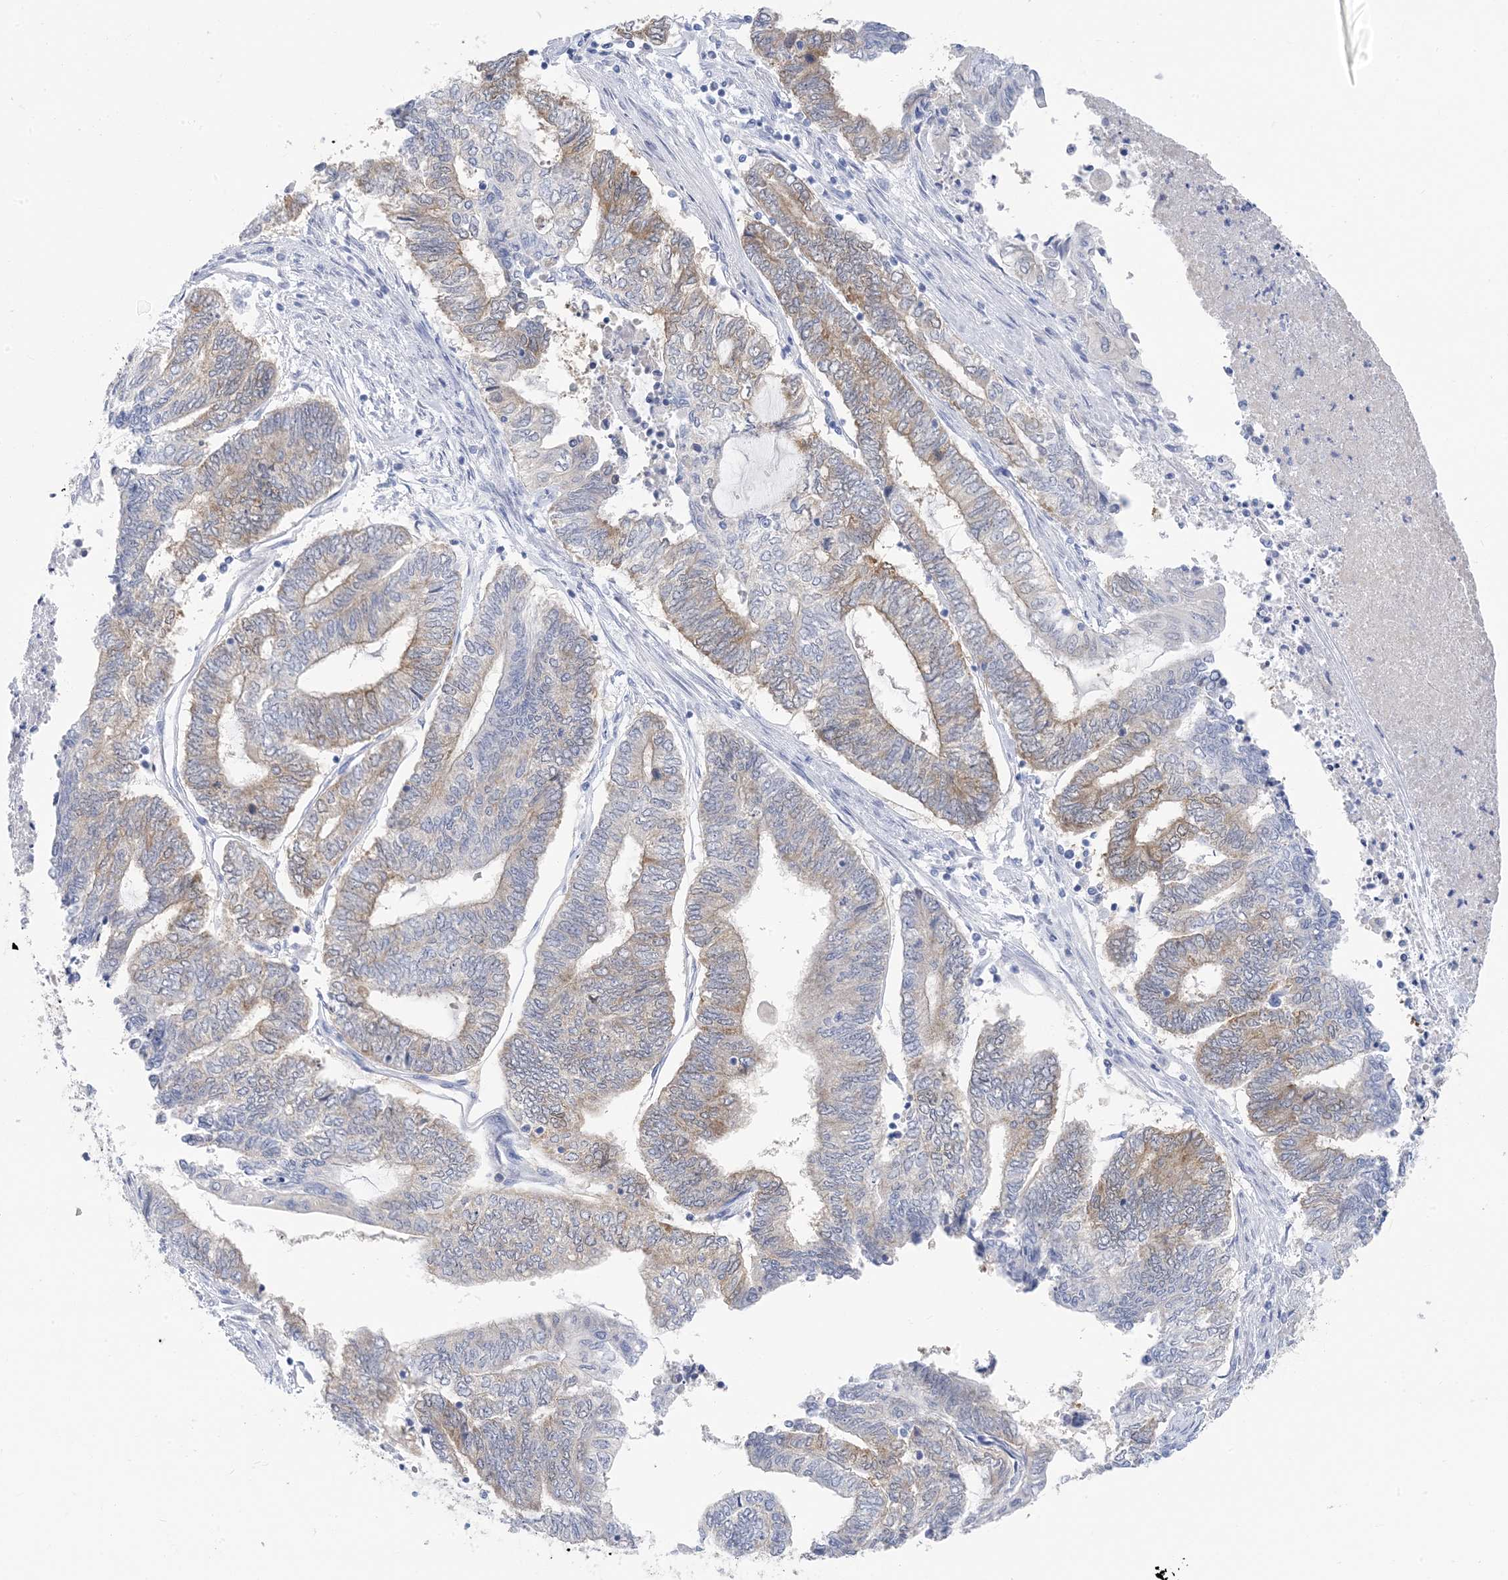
{"staining": {"intensity": "moderate", "quantity": "<25%", "location": "cytoplasmic/membranous"}, "tissue": "endometrial cancer", "cell_type": "Tumor cells", "image_type": "cancer", "snomed": [{"axis": "morphology", "description": "Adenocarcinoma, NOS"}, {"axis": "topography", "description": "Uterus"}, {"axis": "topography", "description": "Endometrium"}], "caption": "Tumor cells exhibit low levels of moderate cytoplasmic/membranous positivity in approximately <25% of cells in adenocarcinoma (endometrial). (brown staining indicates protein expression, while blue staining denotes nuclei).", "gene": "SH3YL1", "patient": {"sex": "female", "age": 70}}